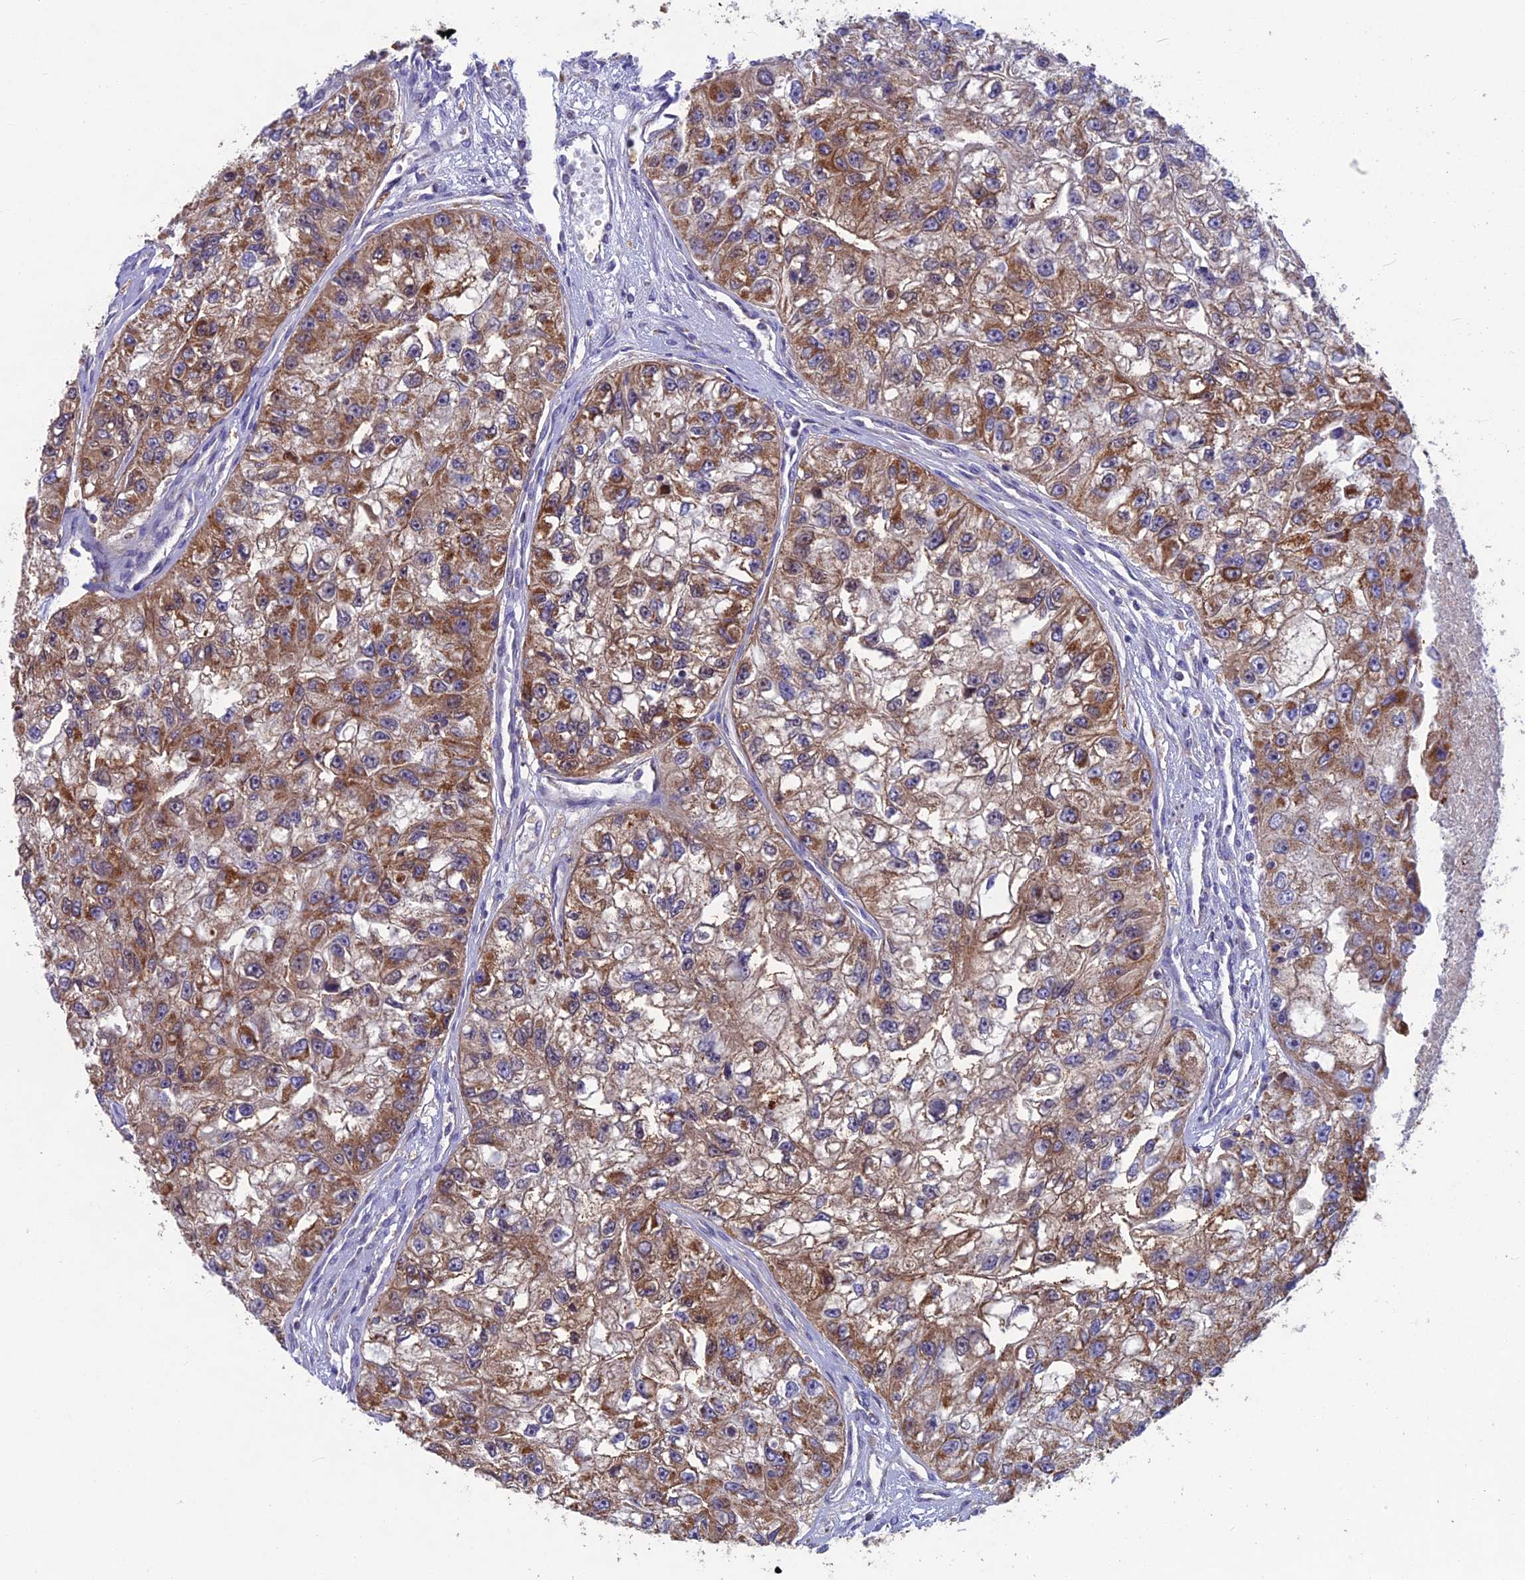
{"staining": {"intensity": "moderate", "quantity": ">75%", "location": "cytoplasmic/membranous"}, "tissue": "renal cancer", "cell_type": "Tumor cells", "image_type": "cancer", "snomed": [{"axis": "morphology", "description": "Adenocarcinoma, NOS"}, {"axis": "topography", "description": "Kidney"}], "caption": "Adenocarcinoma (renal) was stained to show a protein in brown. There is medium levels of moderate cytoplasmic/membranous staining in about >75% of tumor cells.", "gene": "CS", "patient": {"sex": "male", "age": 63}}